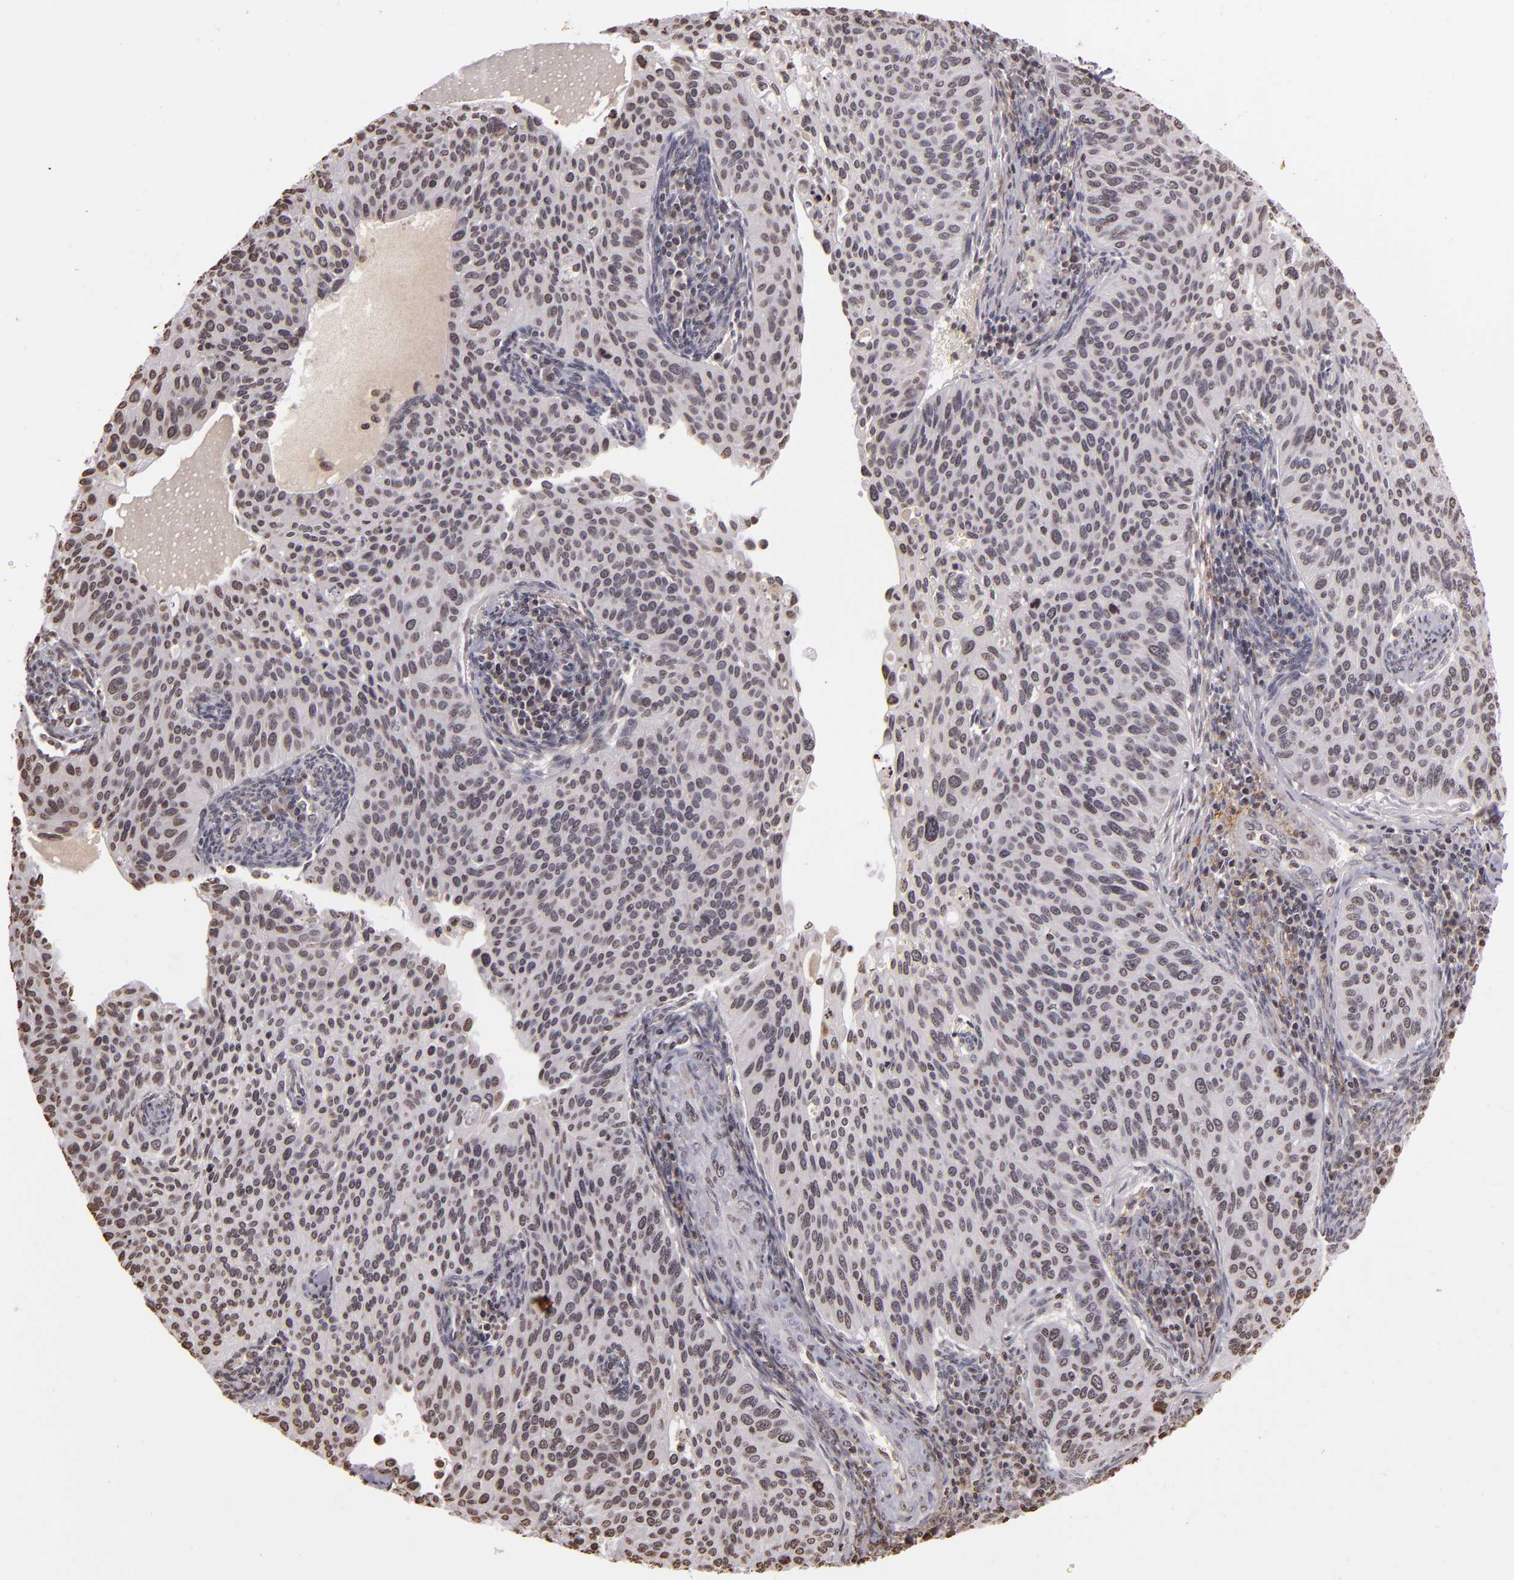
{"staining": {"intensity": "weak", "quantity": "<25%", "location": "nuclear"}, "tissue": "cervical cancer", "cell_type": "Tumor cells", "image_type": "cancer", "snomed": [{"axis": "morphology", "description": "Adenocarcinoma, NOS"}, {"axis": "topography", "description": "Cervix"}], "caption": "Immunohistochemistry image of neoplastic tissue: cervical cancer stained with DAB exhibits no significant protein expression in tumor cells. (DAB immunohistochemistry, high magnification).", "gene": "THRB", "patient": {"sex": "female", "age": 29}}